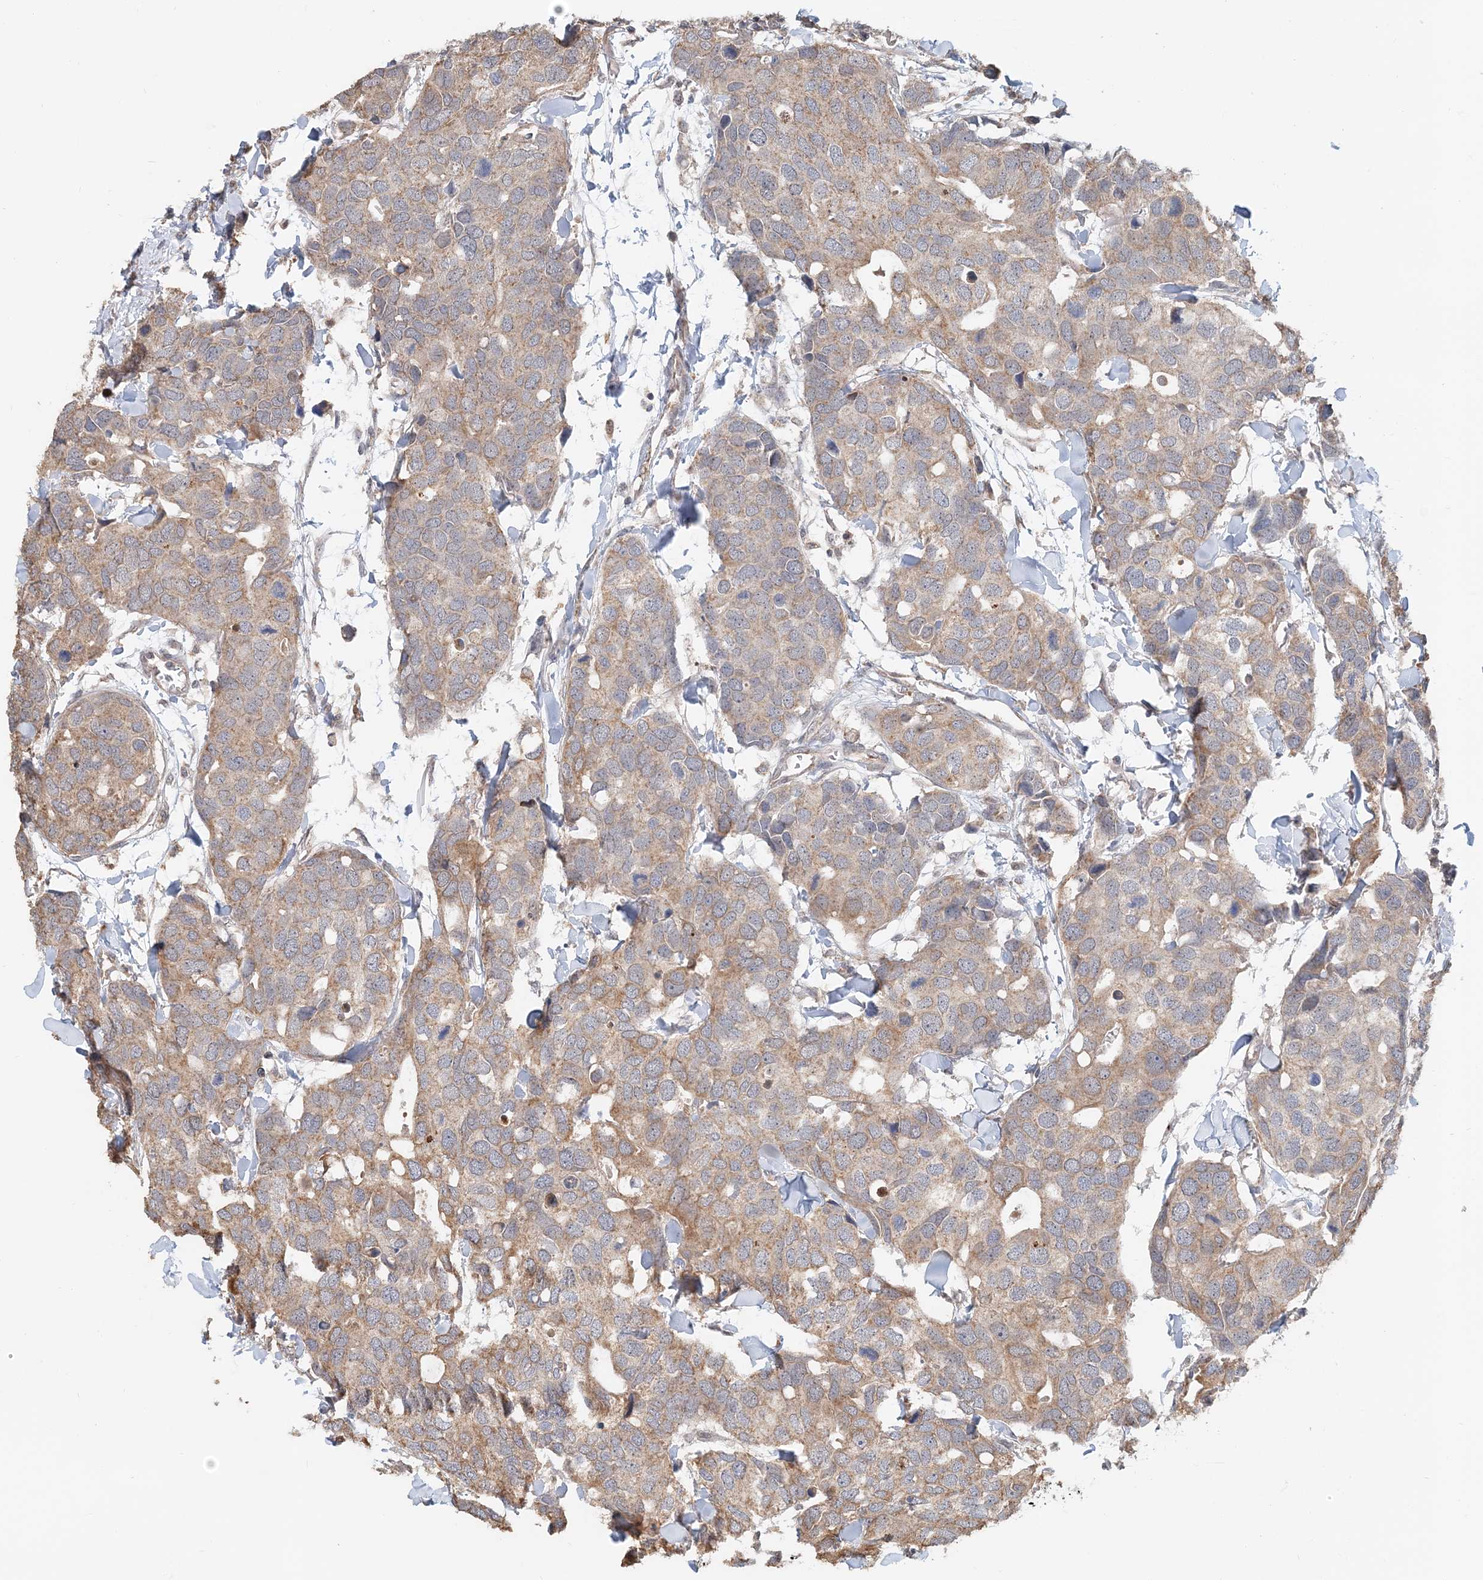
{"staining": {"intensity": "moderate", "quantity": ">75%", "location": "cytoplasmic/membranous"}, "tissue": "breast cancer", "cell_type": "Tumor cells", "image_type": "cancer", "snomed": [{"axis": "morphology", "description": "Duct carcinoma"}, {"axis": "topography", "description": "Breast"}], "caption": "About >75% of tumor cells in human breast intraductal carcinoma display moderate cytoplasmic/membranous protein staining as visualized by brown immunohistochemical staining.", "gene": "FBXO38", "patient": {"sex": "female", "age": 83}}